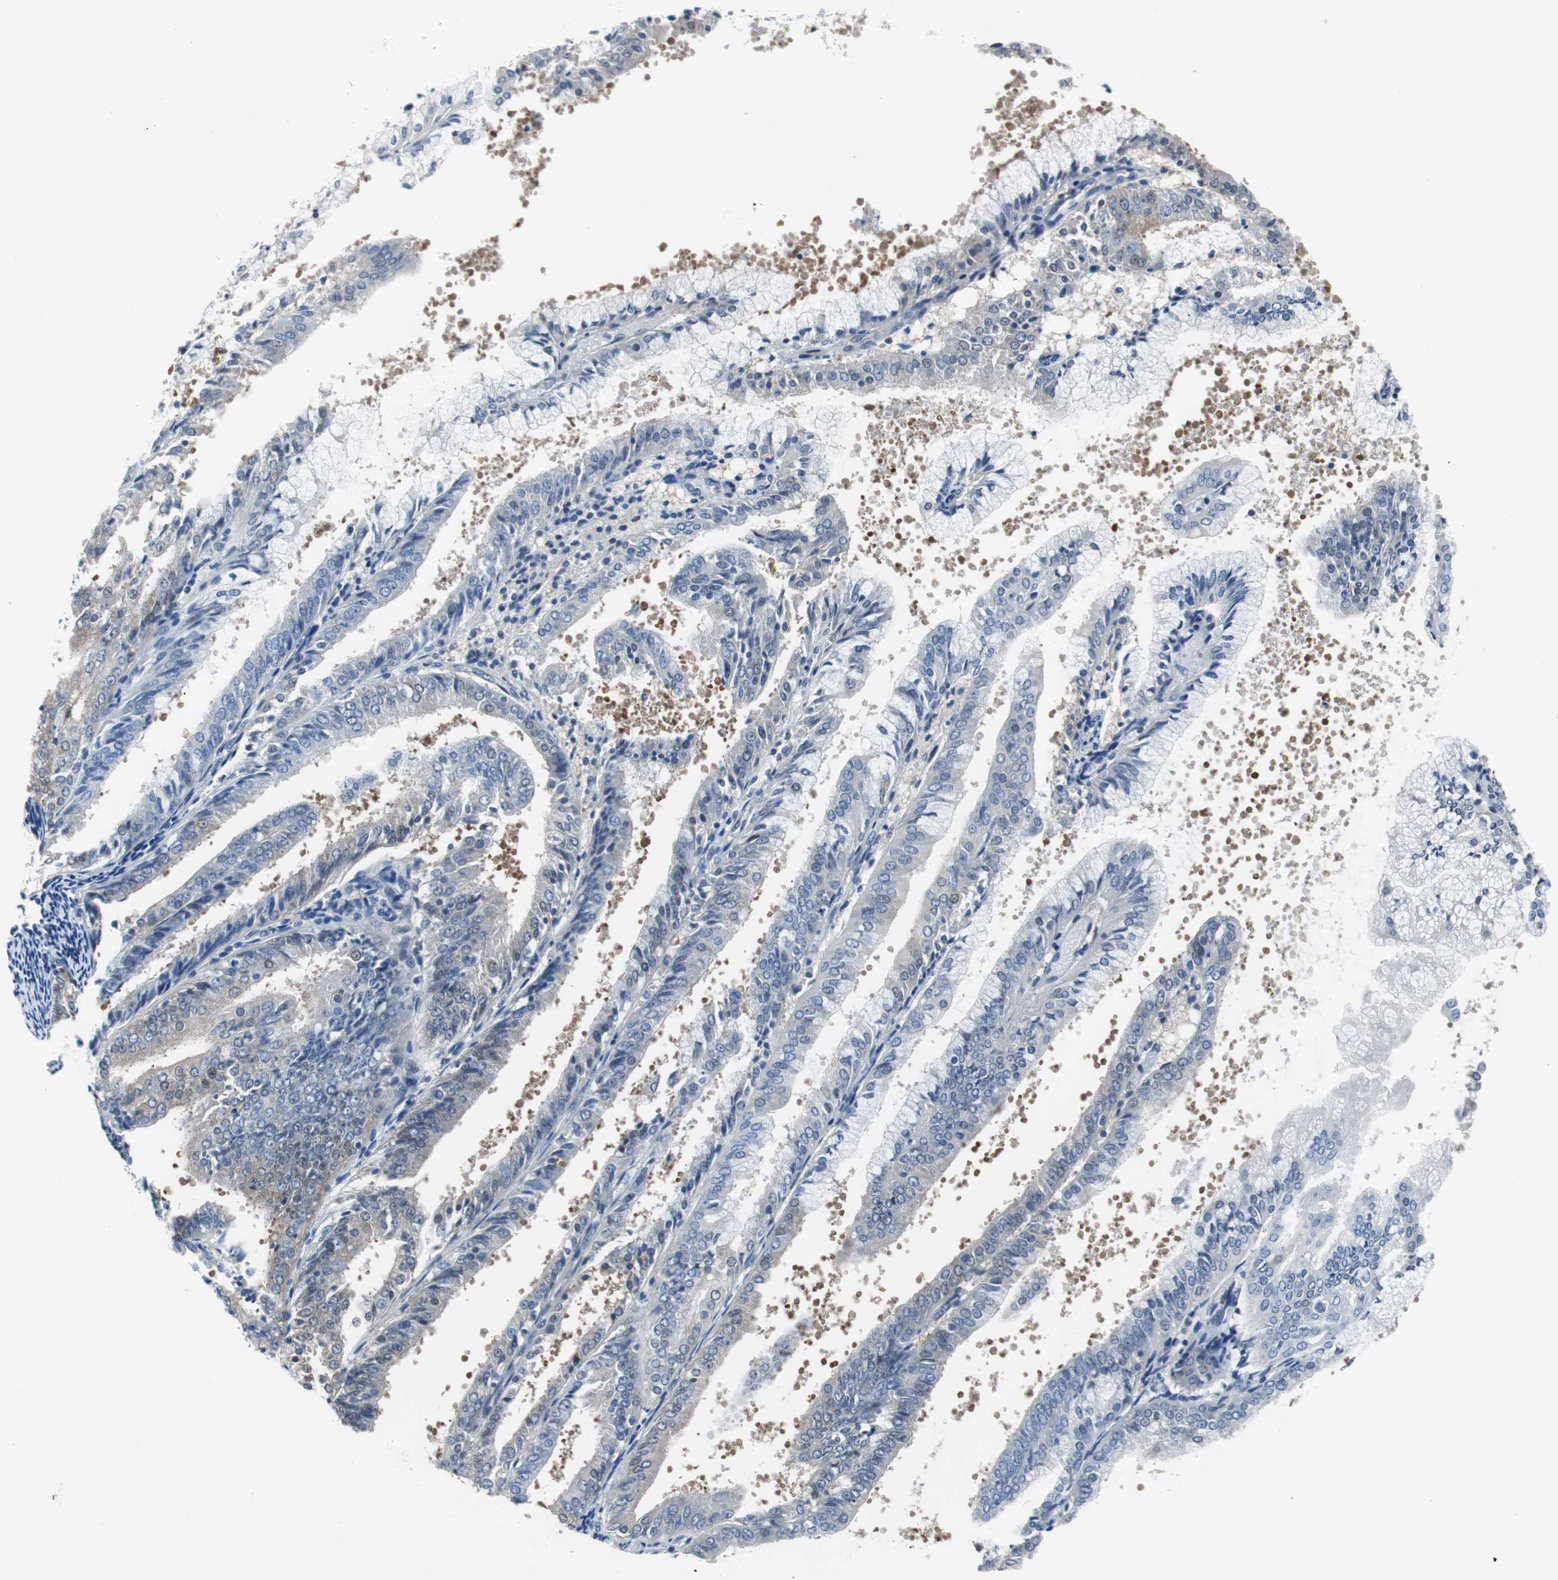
{"staining": {"intensity": "negative", "quantity": "none", "location": "none"}, "tissue": "endometrial cancer", "cell_type": "Tumor cells", "image_type": "cancer", "snomed": [{"axis": "morphology", "description": "Adenocarcinoma, NOS"}, {"axis": "topography", "description": "Endometrium"}], "caption": "Endometrial adenocarcinoma was stained to show a protein in brown. There is no significant positivity in tumor cells.", "gene": "EEF2K", "patient": {"sex": "female", "age": 63}}